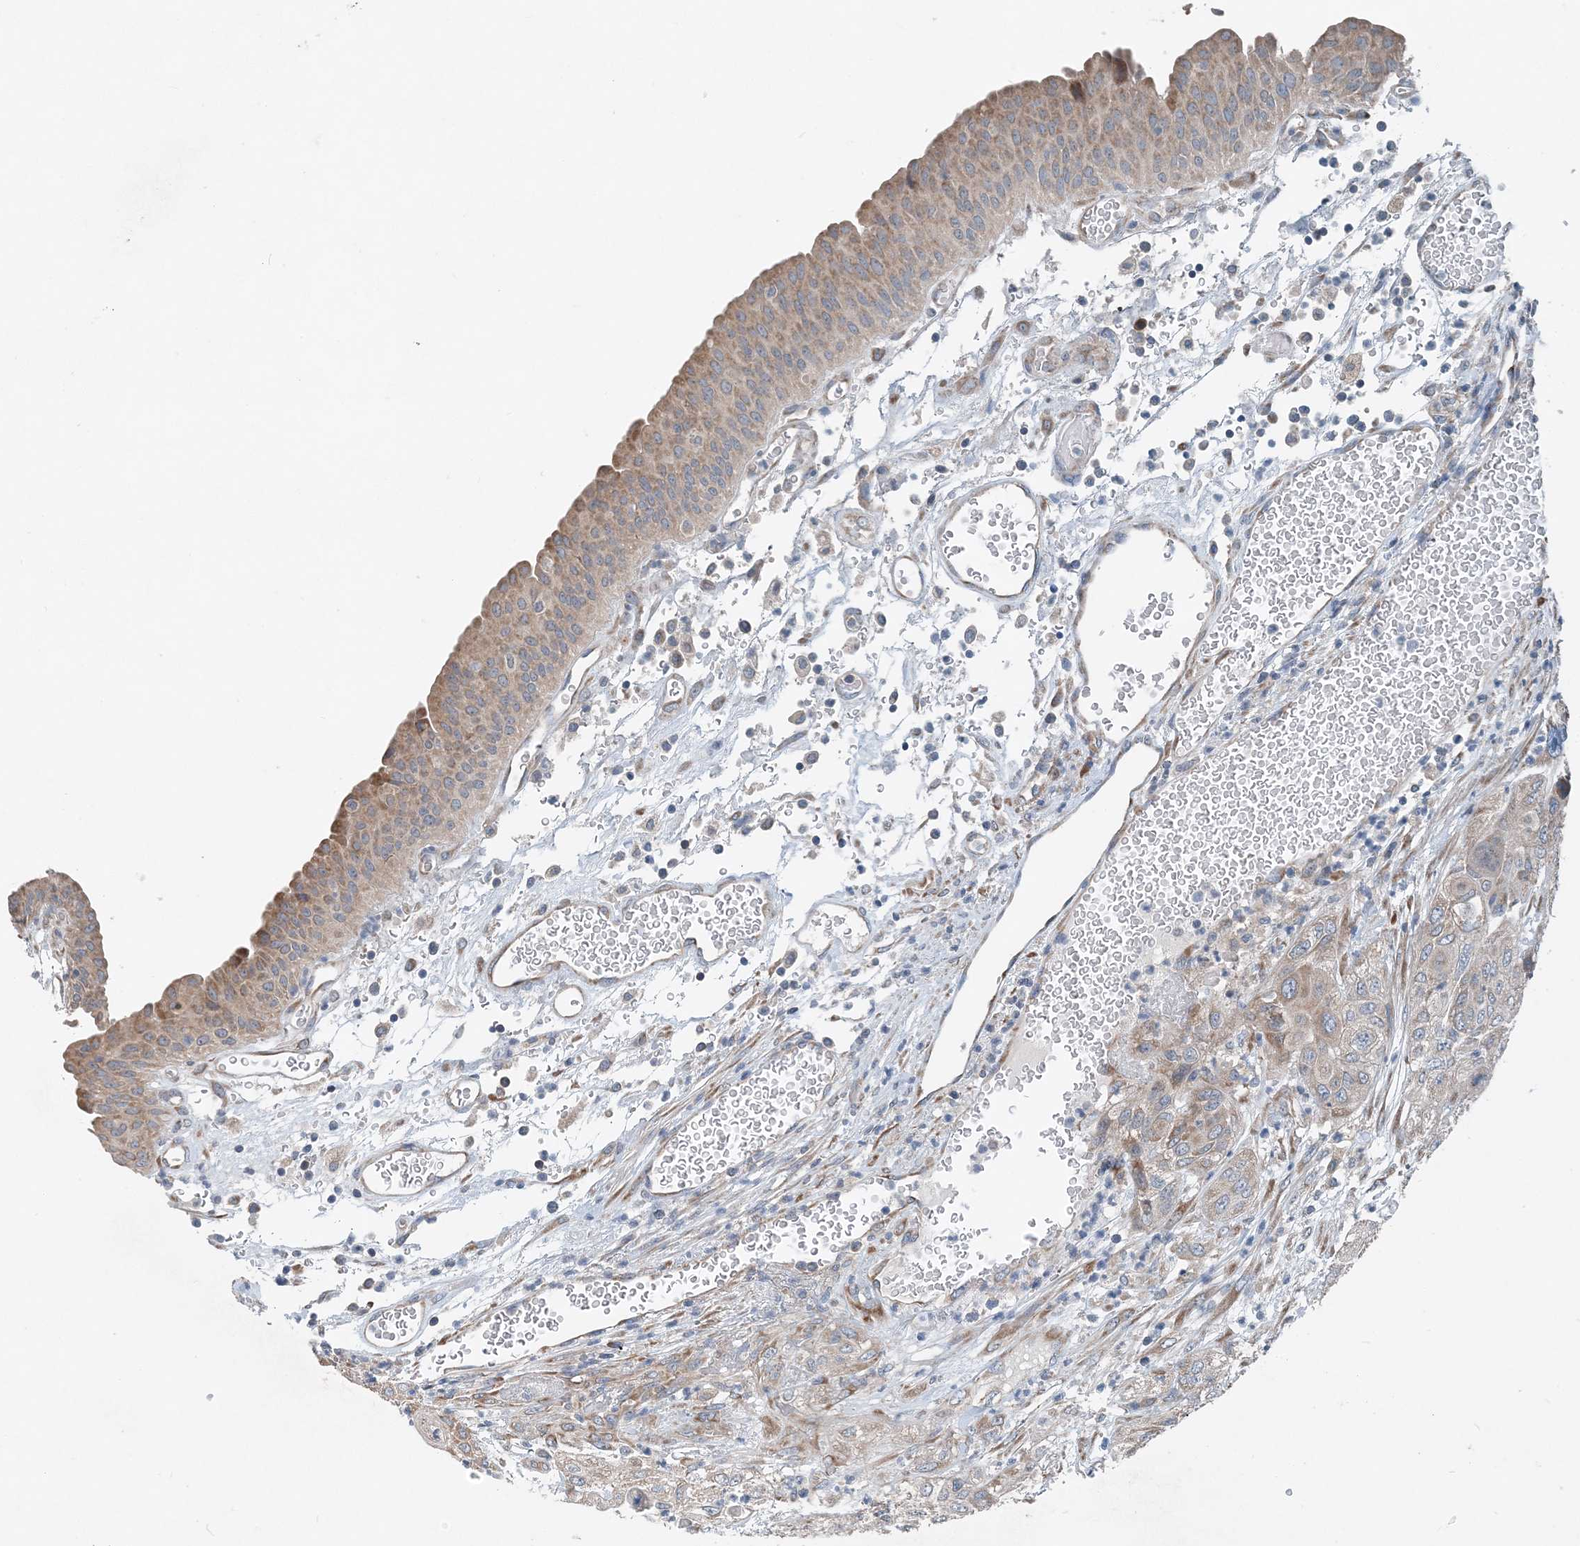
{"staining": {"intensity": "weak", "quantity": "25%-75%", "location": "cytoplasmic/membranous"}, "tissue": "urothelial cancer", "cell_type": "Tumor cells", "image_type": "cancer", "snomed": [{"axis": "morphology", "description": "Urothelial carcinoma, High grade"}, {"axis": "topography", "description": "Urinary bladder"}], "caption": "This image displays urothelial carcinoma (high-grade) stained with IHC to label a protein in brown. The cytoplasmic/membranous of tumor cells show weak positivity for the protein. Nuclei are counter-stained blue.", "gene": "EEF1A2", "patient": {"sex": "female", "age": 79}}